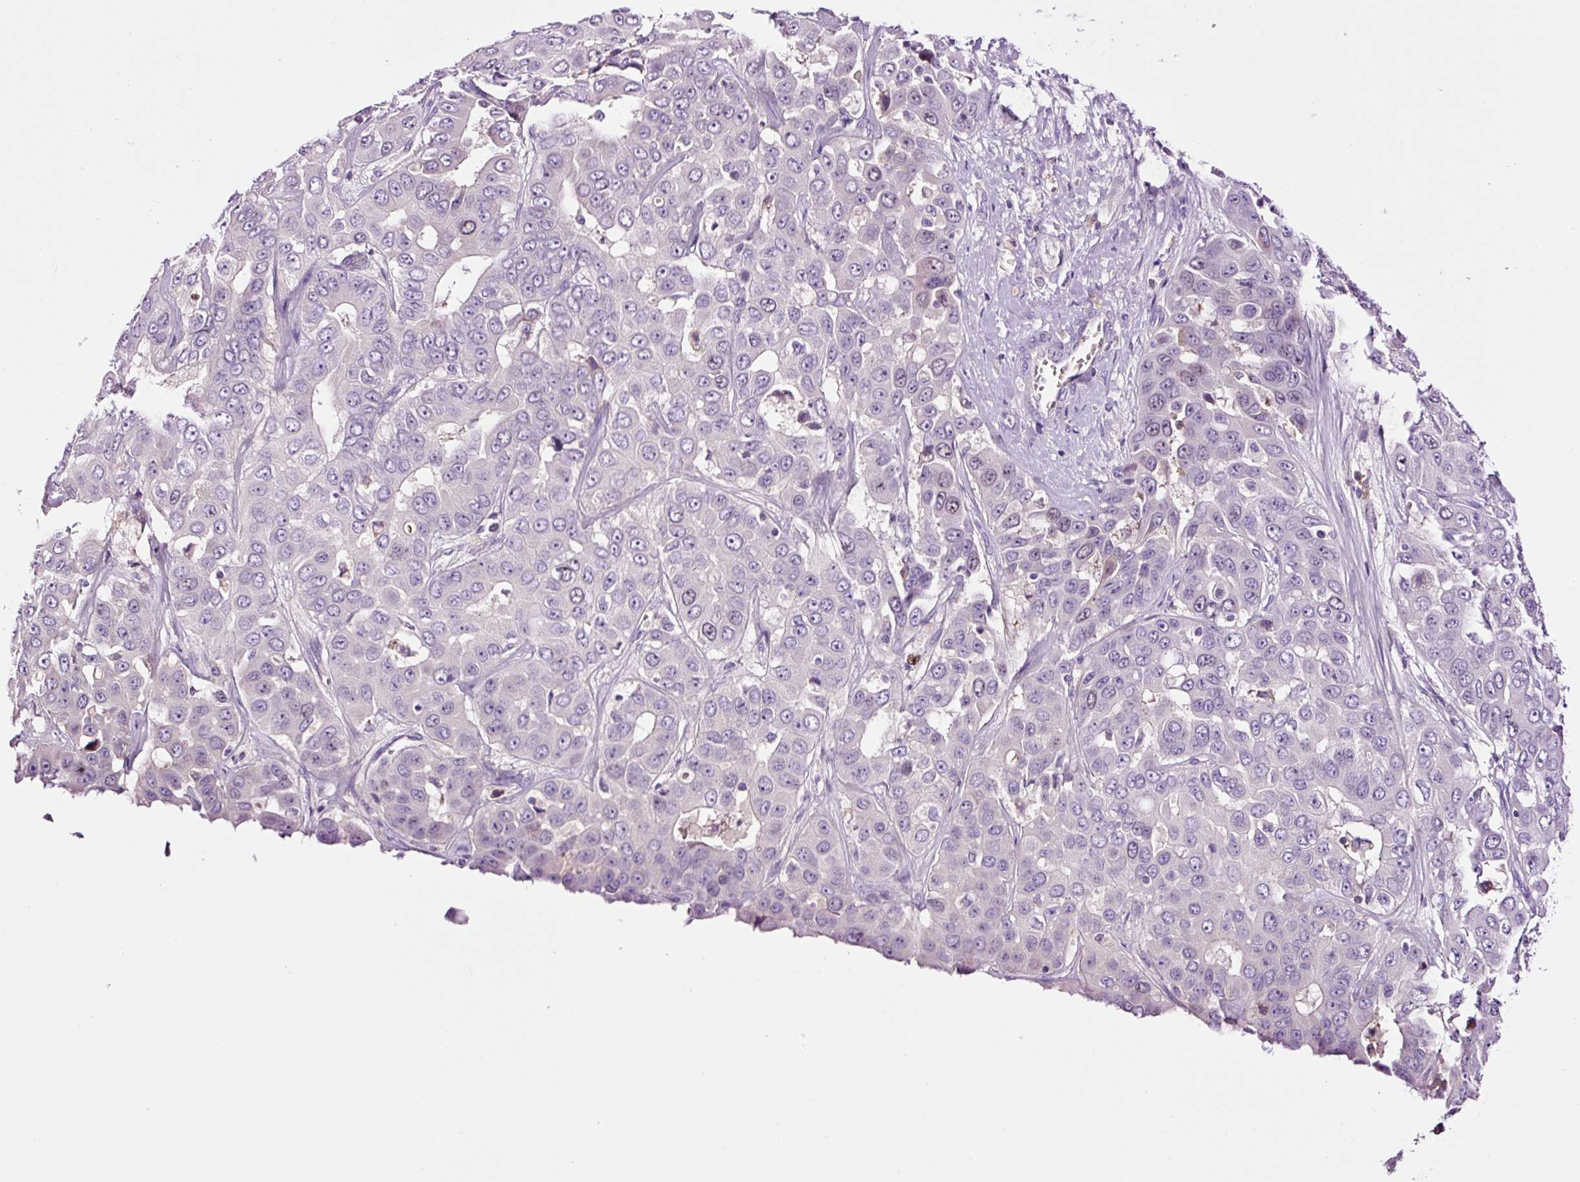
{"staining": {"intensity": "negative", "quantity": "none", "location": "none"}, "tissue": "liver cancer", "cell_type": "Tumor cells", "image_type": "cancer", "snomed": [{"axis": "morphology", "description": "Cholangiocarcinoma"}, {"axis": "topography", "description": "Liver"}], "caption": "Immunohistochemistry (IHC) micrograph of liver cancer (cholangiocarcinoma) stained for a protein (brown), which displays no expression in tumor cells.", "gene": "DPPA4", "patient": {"sex": "female", "age": 52}}